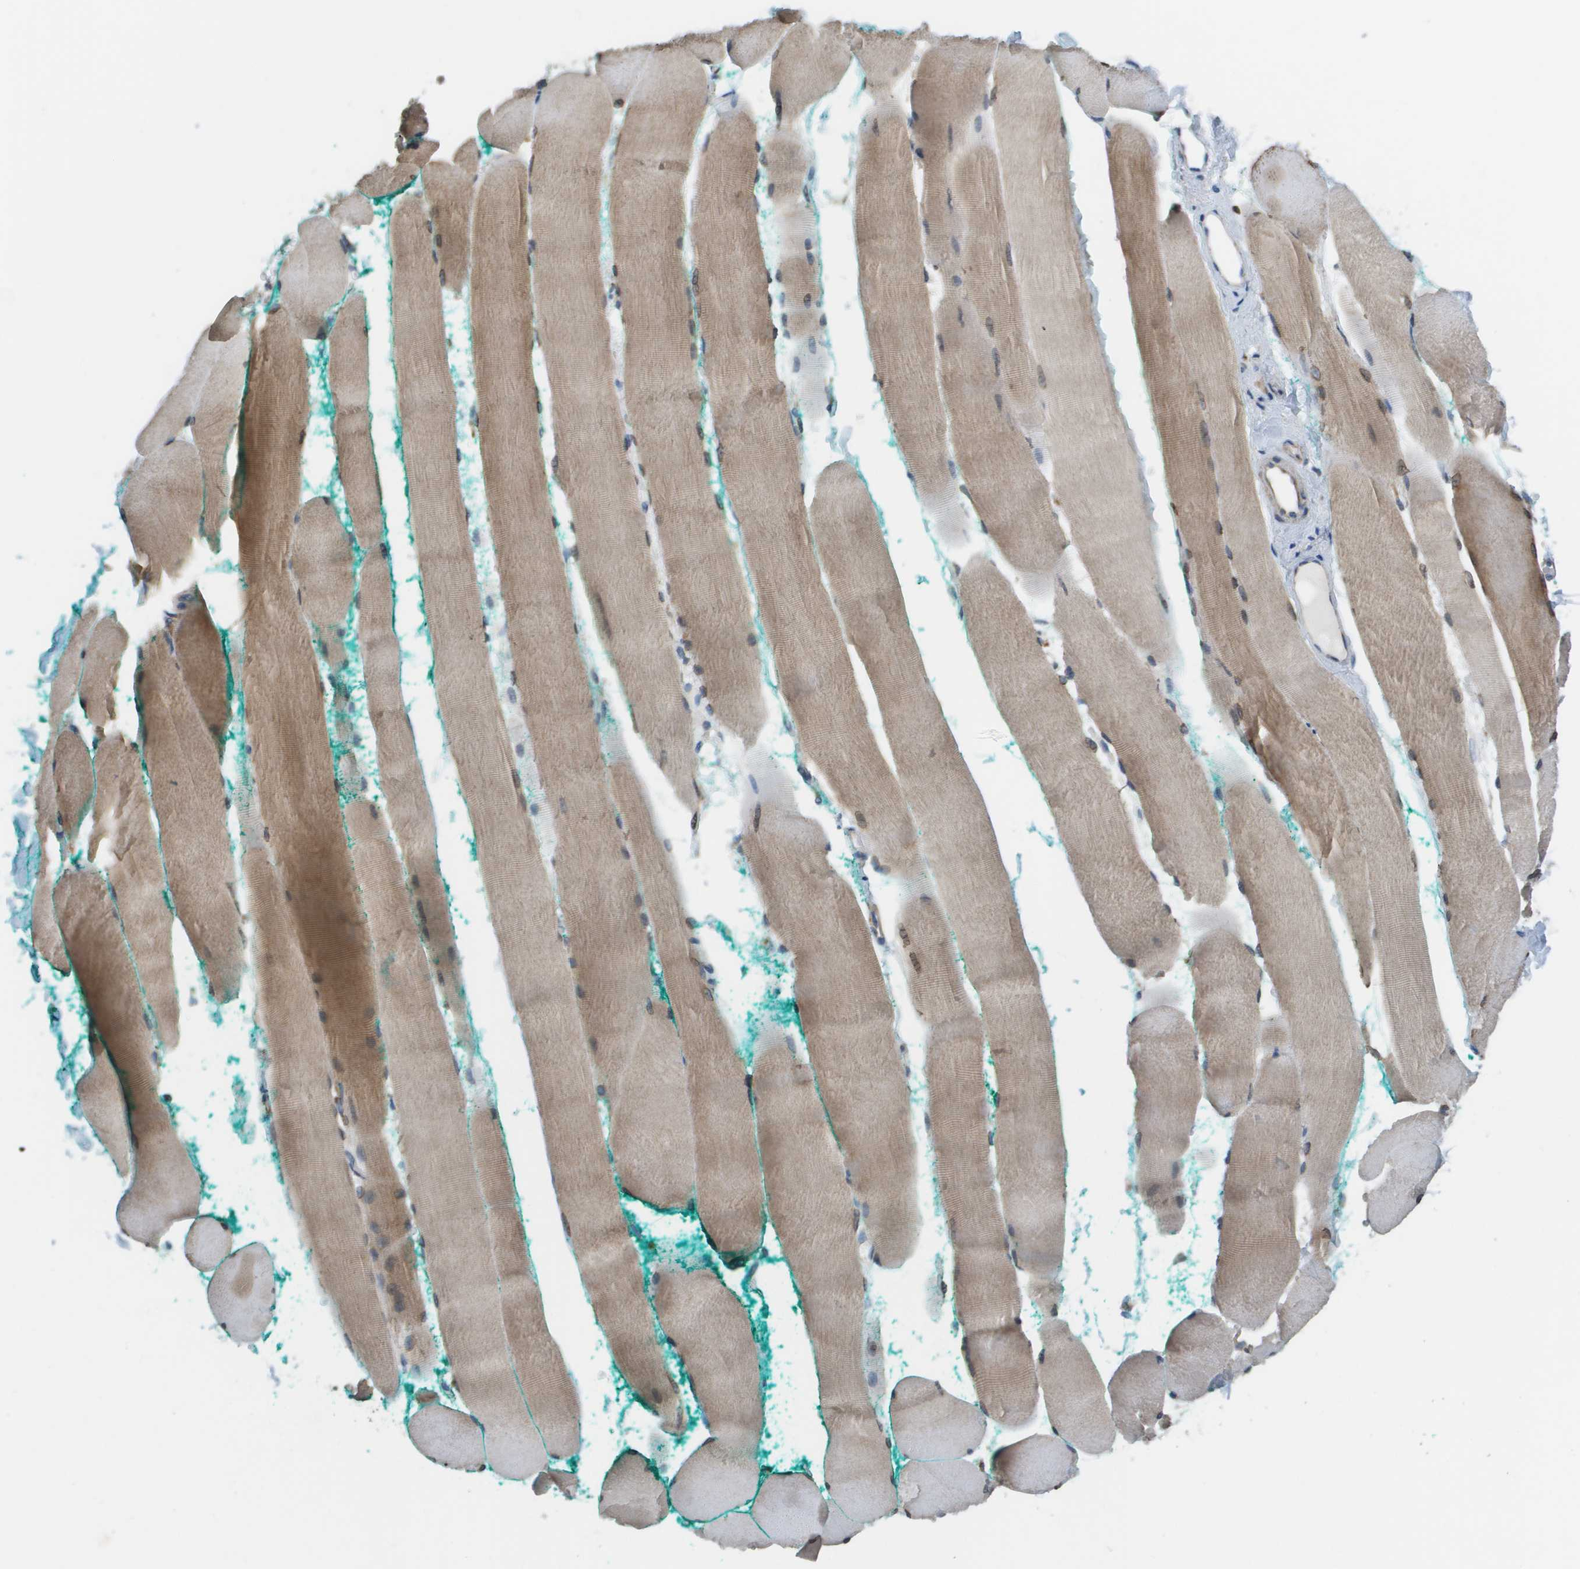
{"staining": {"intensity": "weak", "quantity": ">75%", "location": "cytoplasmic/membranous"}, "tissue": "skeletal muscle", "cell_type": "Myocytes", "image_type": "normal", "snomed": [{"axis": "morphology", "description": "Normal tissue, NOS"}, {"axis": "morphology", "description": "Squamous cell carcinoma, NOS"}, {"axis": "topography", "description": "Skeletal muscle"}], "caption": "Skeletal muscle was stained to show a protein in brown. There is low levels of weak cytoplasmic/membranous positivity in approximately >75% of myocytes. The protein is stained brown, and the nuclei are stained in blue (DAB IHC with brightfield microscopy, high magnification).", "gene": "TAOK3", "patient": {"sex": "male", "age": 51}}